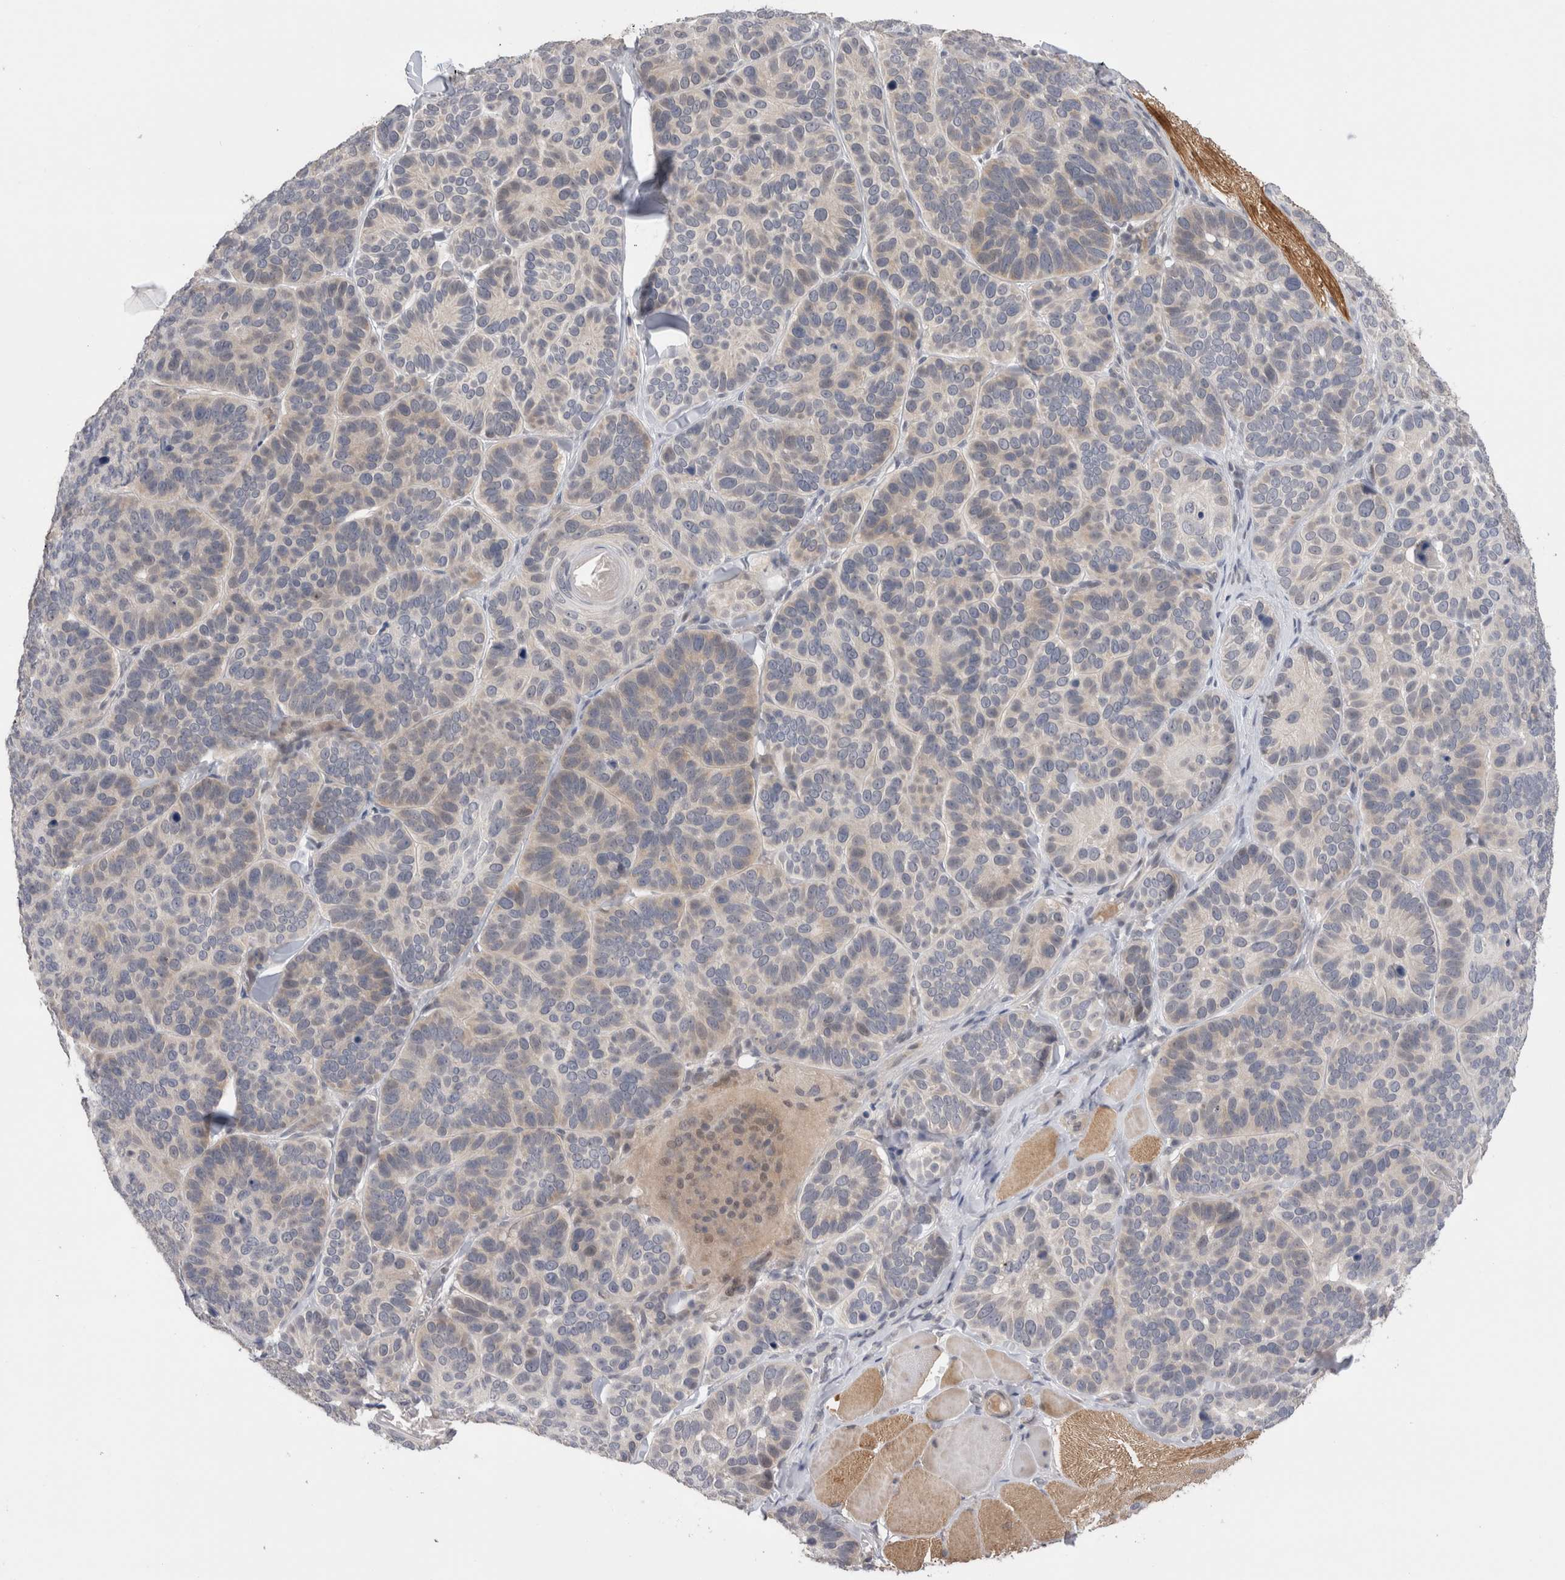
{"staining": {"intensity": "weak", "quantity": "<25%", "location": "cytoplasmic/membranous"}, "tissue": "skin cancer", "cell_type": "Tumor cells", "image_type": "cancer", "snomed": [{"axis": "morphology", "description": "Basal cell carcinoma"}, {"axis": "topography", "description": "Skin"}], "caption": "Tumor cells show no significant protein expression in skin basal cell carcinoma.", "gene": "CRYBG1", "patient": {"sex": "male", "age": 62}}